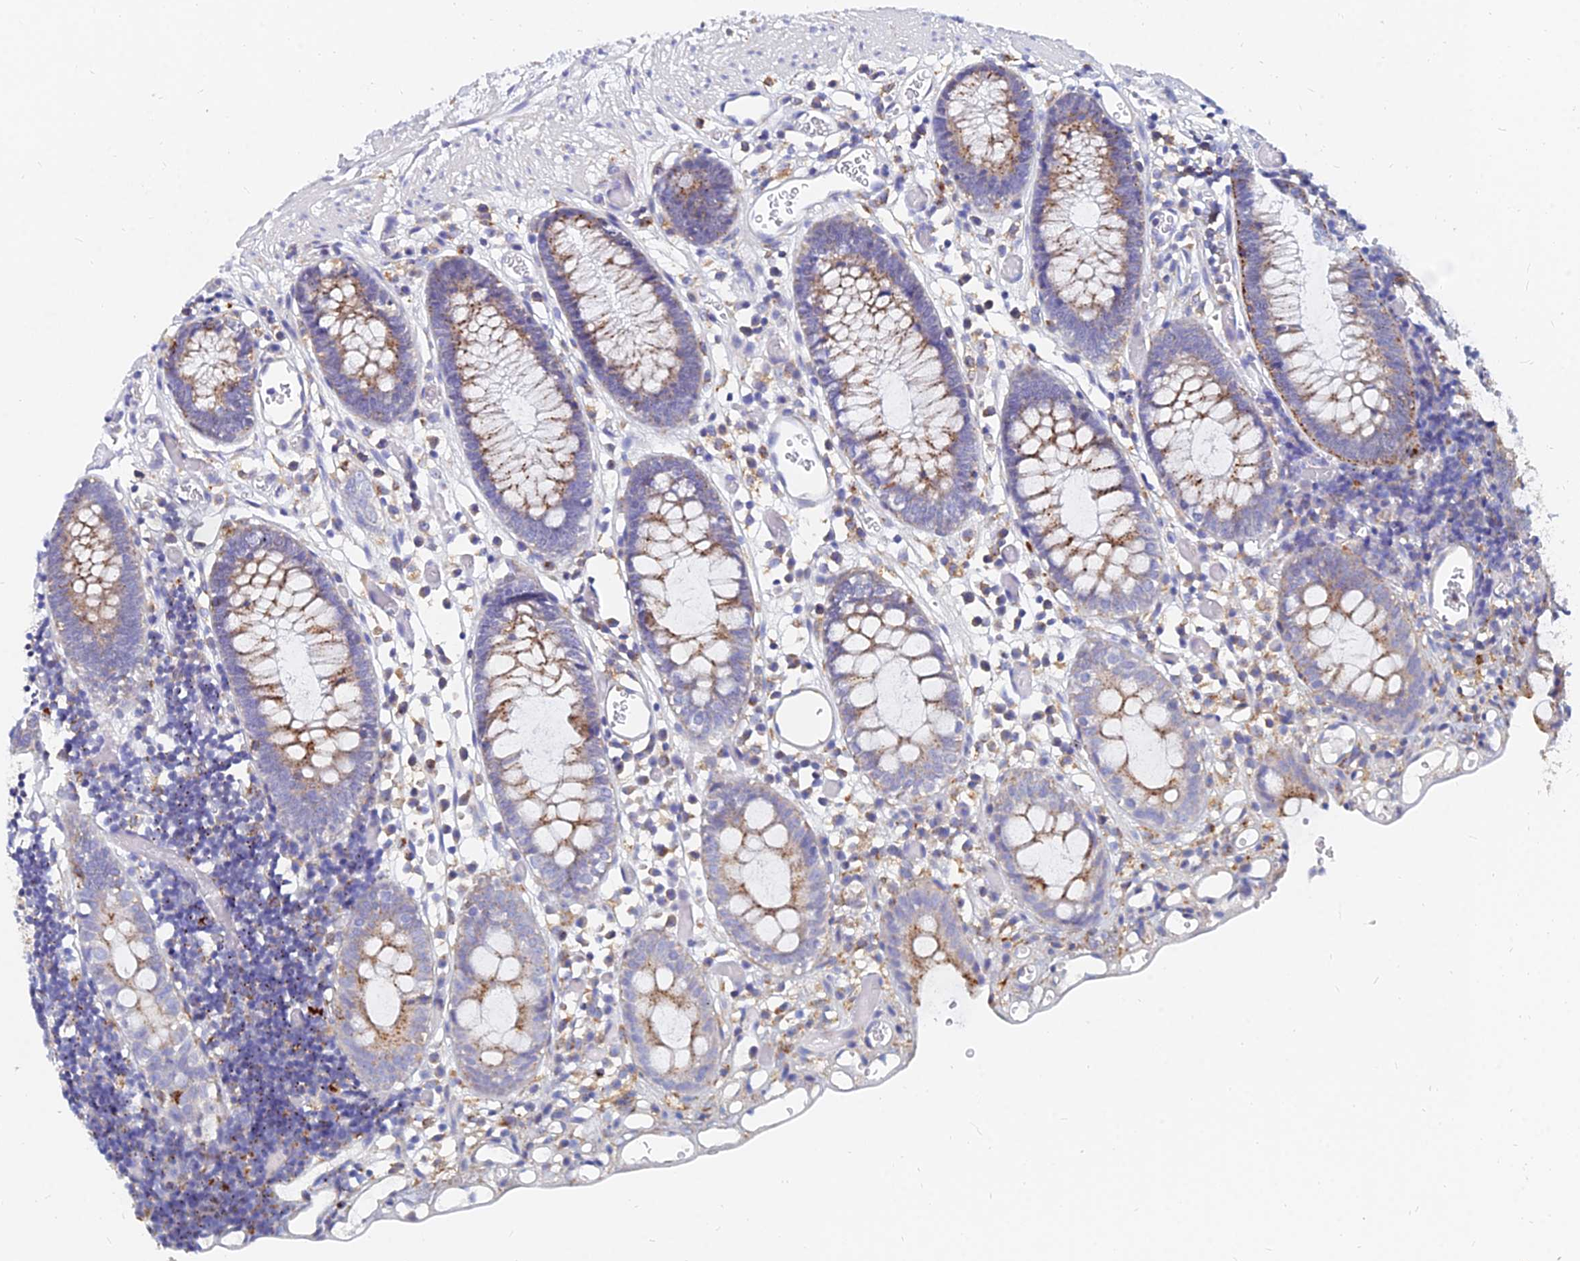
{"staining": {"intensity": "weak", "quantity": "25%-75%", "location": "cytoplasmic/membranous"}, "tissue": "colon", "cell_type": "Endothelial cells", "image_type": "normal", "snomed": [{"axis": "morphology", "description": "Normal tissue, NOS"}, {"axis": "topography", "description": "Colon"}], "caption": "This histopathology image exhibits immunohistochemistry staining of normal human colon, with low weak cytoplasmic/membranous positivity in approximately 25%-75% of endothelial cells.", "gene": "SPNS1", "patient": {"sex": "male", "age": 14}}